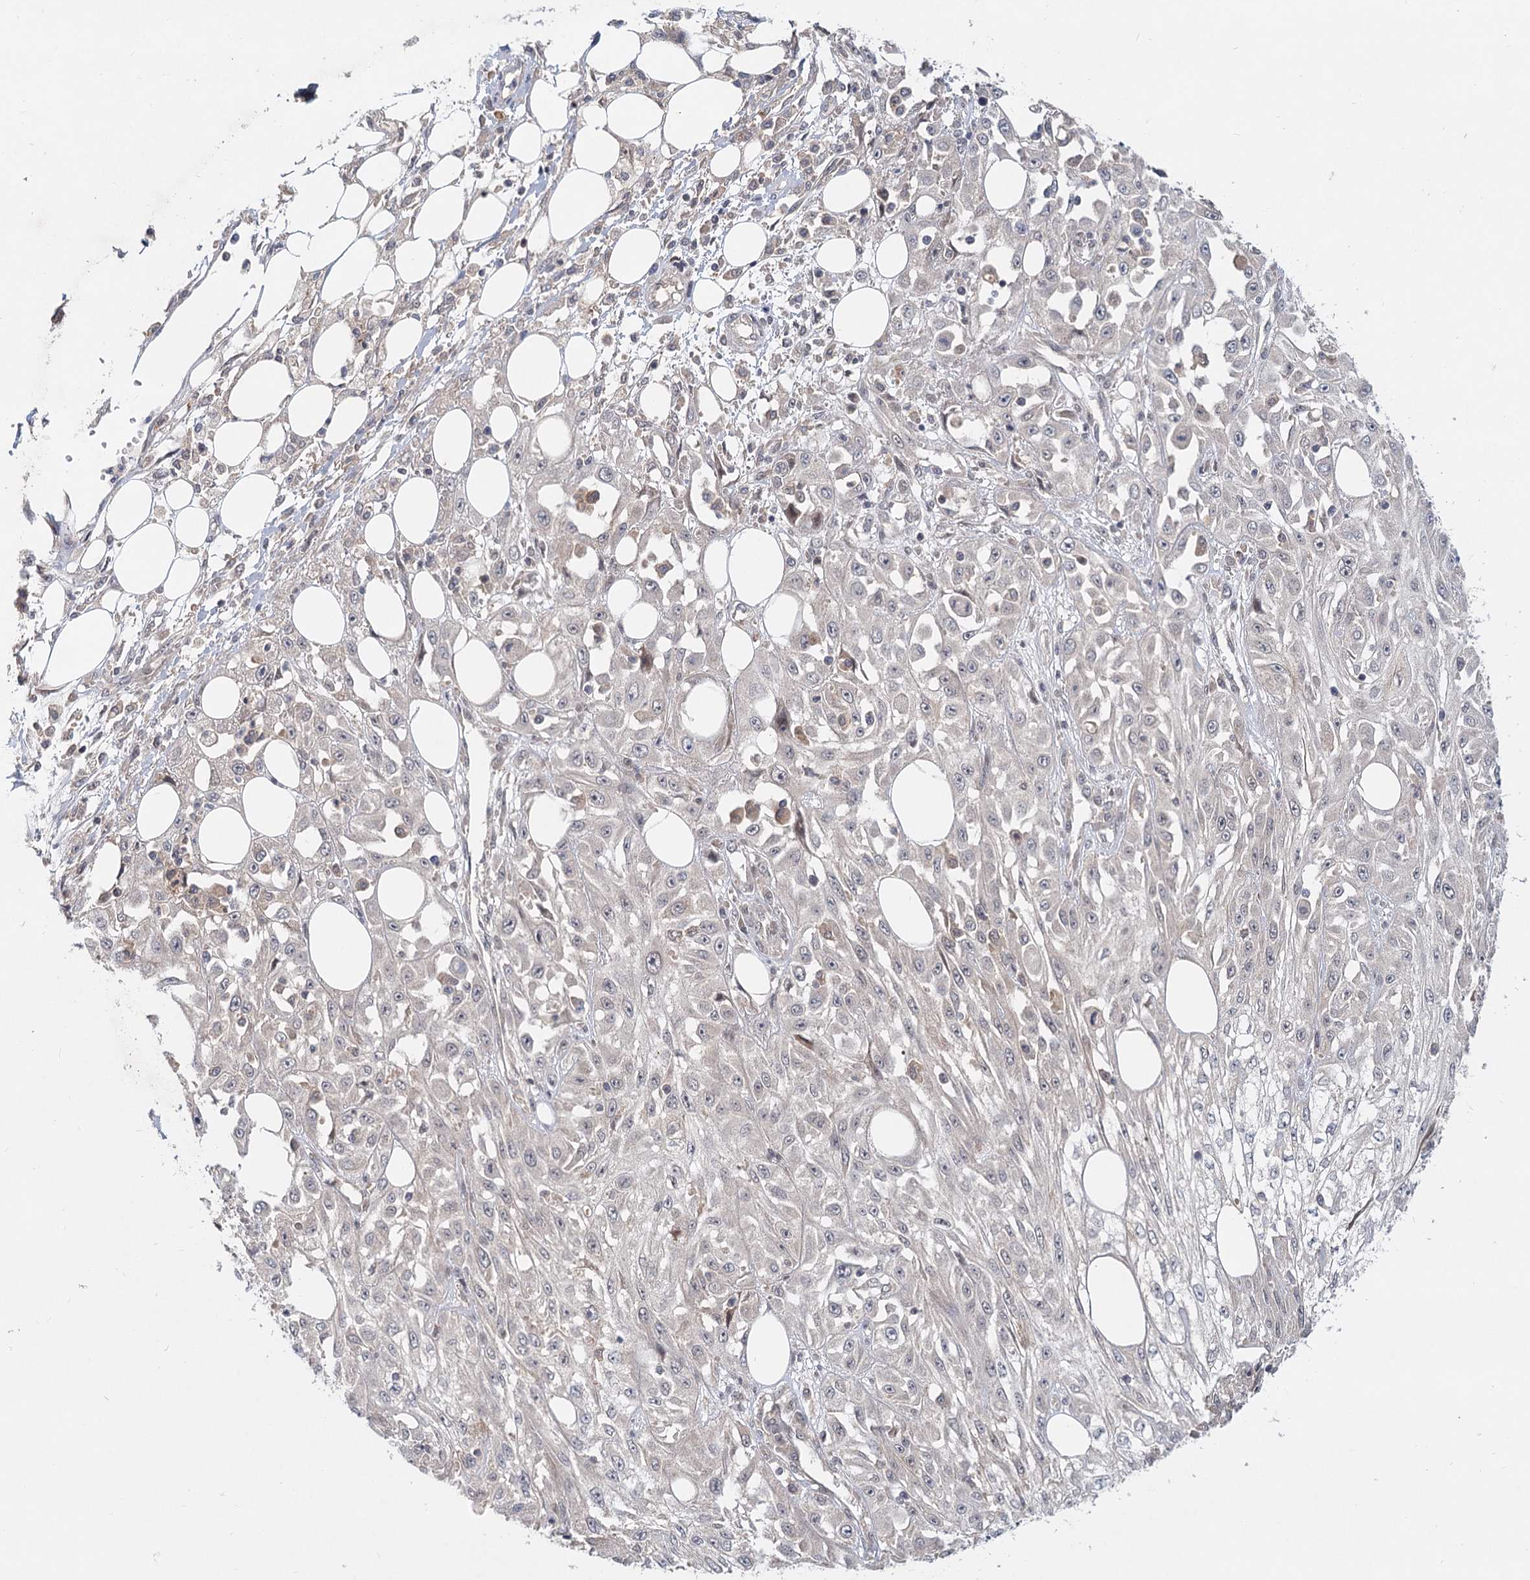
{"staining": {"intensity": "negative", "quantity": "none", "location": "none"}, "tissue": "skin cancer", "cell_type": "Tumor cells", "image_type": "cancer", "snomed": [{"axis": "morphology", "description": "Squamous cell carcinoma, NOS"}, {"axis": "morphology", "description": "Squamous cell carcinoma, metastatic, NOS"}, {"axis": "topography", "description": "Skin"}, {"axis": "topography", "description": "Lymph node"}], "caption": "This is a histopathology image of immunohistochemistry (IHC) staining of skin metastatic squamous cell carcinoma, which shows no staining in tumor cells. (Immunohistochemistry, brightfield microscopy, high magnification).", "gene": "AP3B1", "patient": {"sex": "male", "age": 75}}